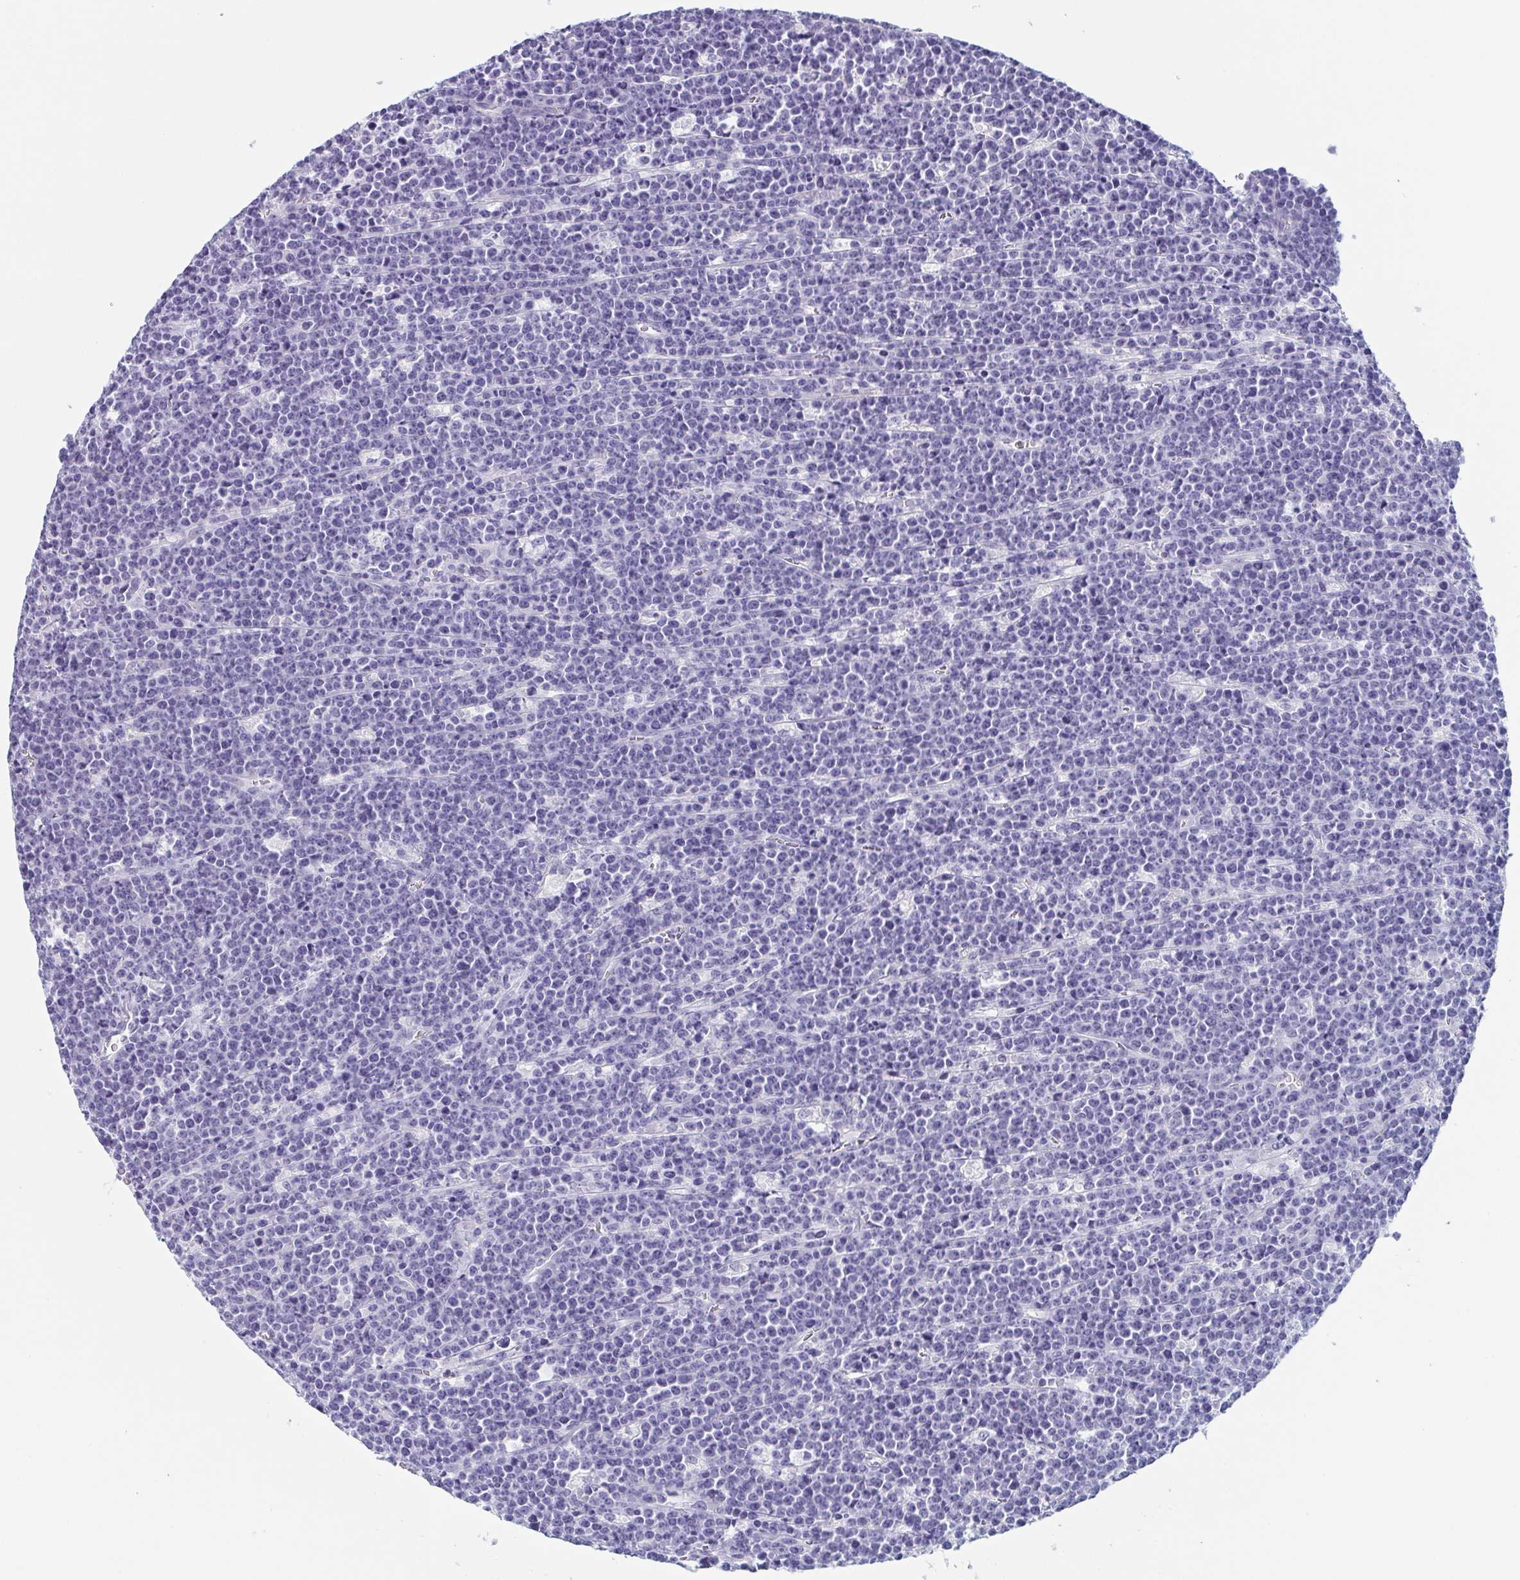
{"staining": {"intensity": "negative", "quantity": "none", "location": "none"}, "tissue": "lymphoma", "cell_type": "Tumor cells", "image_type": "cancer", "snomed": [{"axis": "morphology", "description": "Malignant lymphoma, non-Hodgkin's type, High grade"}, {"axis": "topography", "description": "Ovary"}], "caption": "High power microscopy photomicrograph of an immunohistochemistry micrograph of malignant lymphoma, non-Hodgkin's type (high-grade), revealing no significant expression in tumor cells.", "gene": "TAGLN3", "patient": {"sex": "female", "age": 56}}